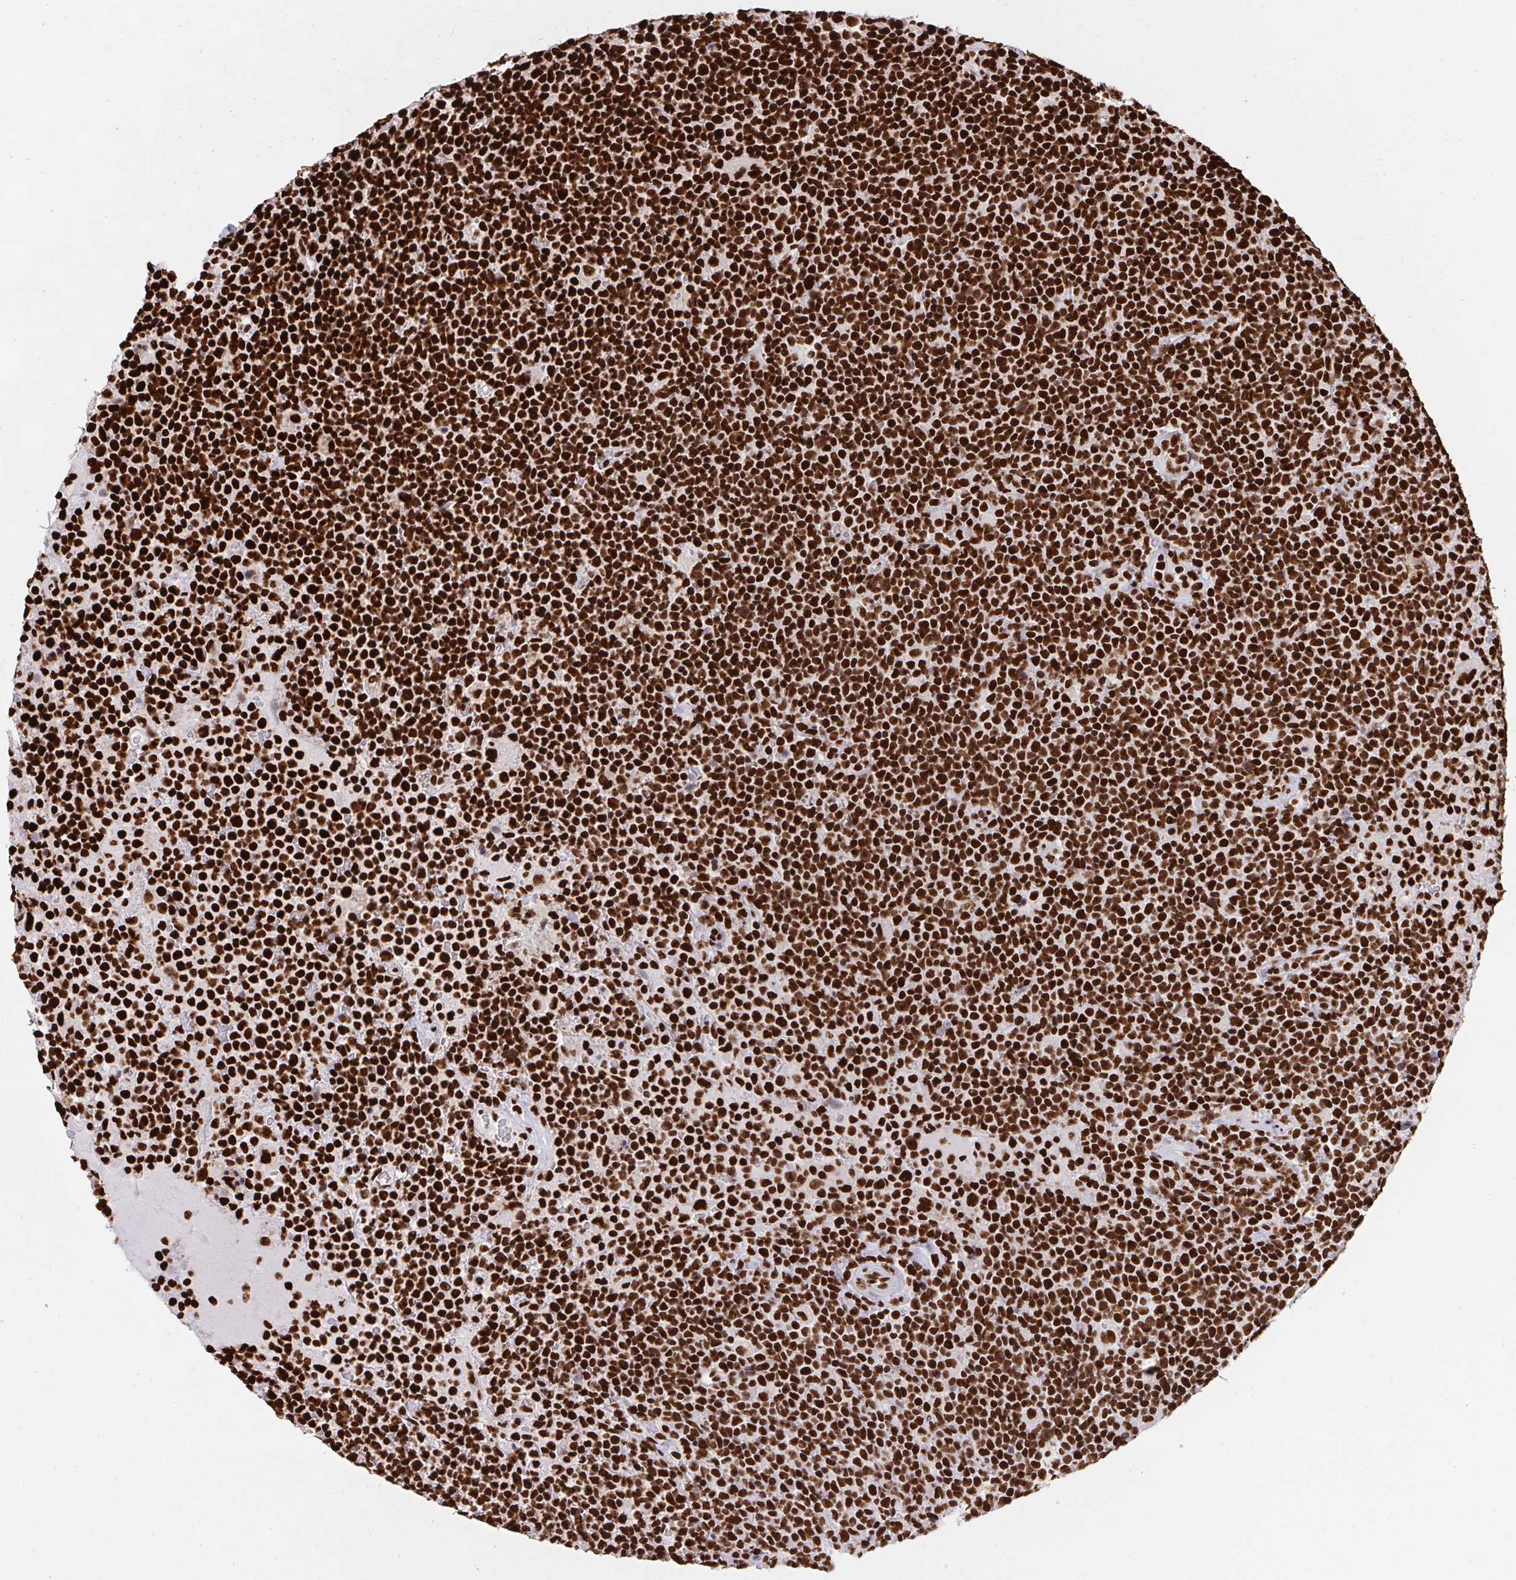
{"staining": {"intensity": "strong", "quantity": ">75%", "location": "nuclear"}, "tissue": "lymphoma", "cell_type": "Tumor cells", "image_type": "cancer", "snomed": [{"axis": "morphology", "description": "Malignant lymphoma, non-Hodgkin's type, High grade"}, {"axis": "topography", "description": "Lymph node"}], "caption": "Lymphoma tissue demonstrates strong nuclear expression in about >75% of tumor cells, visualized by immunohistochemistry. The protein of interest is shown in brown color, while the nuclei are stained blue.", "gene": "HNRNPL", "patient": {"sex": "male", "age": 61}}